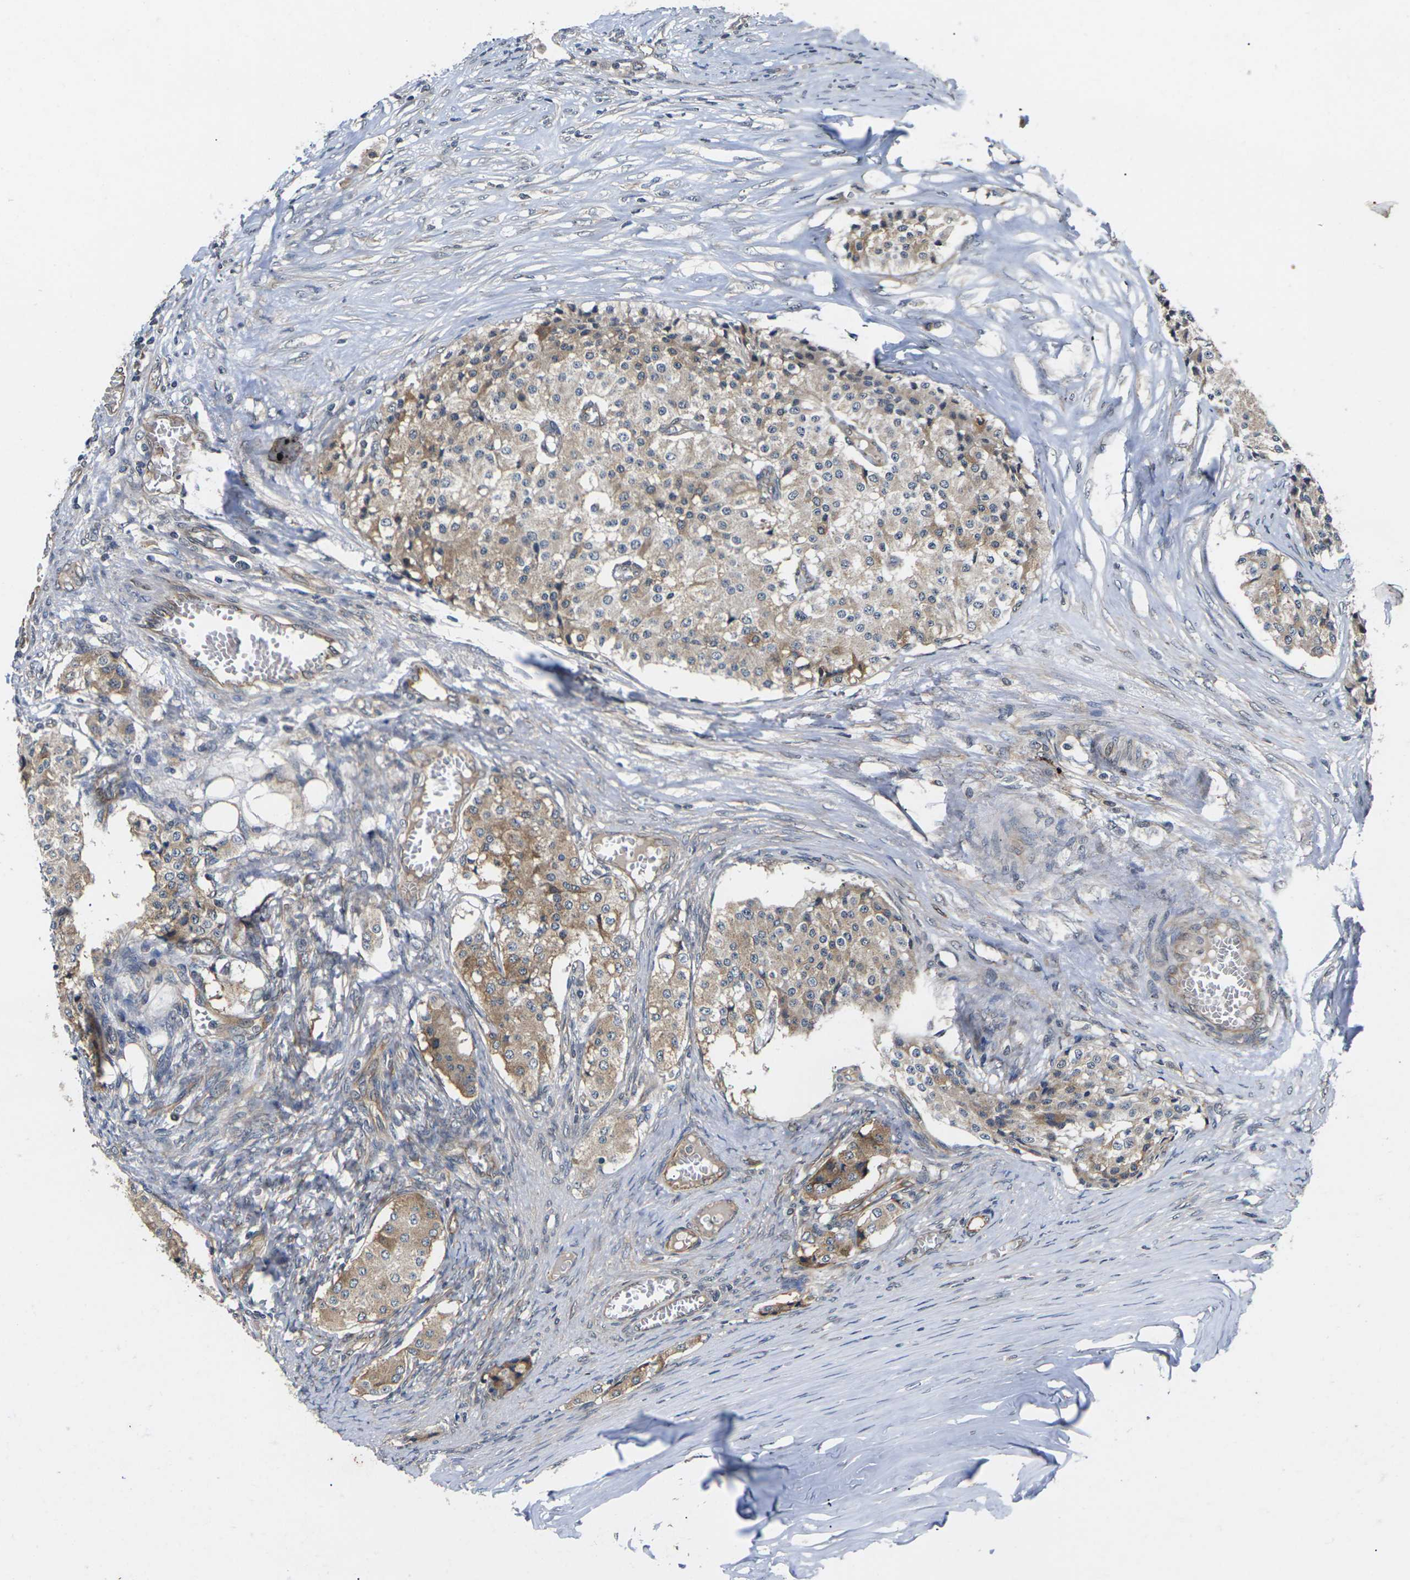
{"staining": {"intensity": "moderate", "quantity": "25%-75%", "location": "cytoplasmic/membranous"}, "tissue": "carcinoid", "cell_type": "Tumor cells", "image_type": "cancer", "snomed": [{"axis": "morphology", "description": "Carcinoid, malignant, NOS"}, {"axis": "topography", "description": "Colon"}], "caption": "Carcinoid stained with DAB immunohistochemistry demonstrates medium levels of moderate cytoplasmic/membranous staining in about 25%-75% of tumor cells.", "gene": "DKK2", "patient": {"sex": "female", "age": 52}}